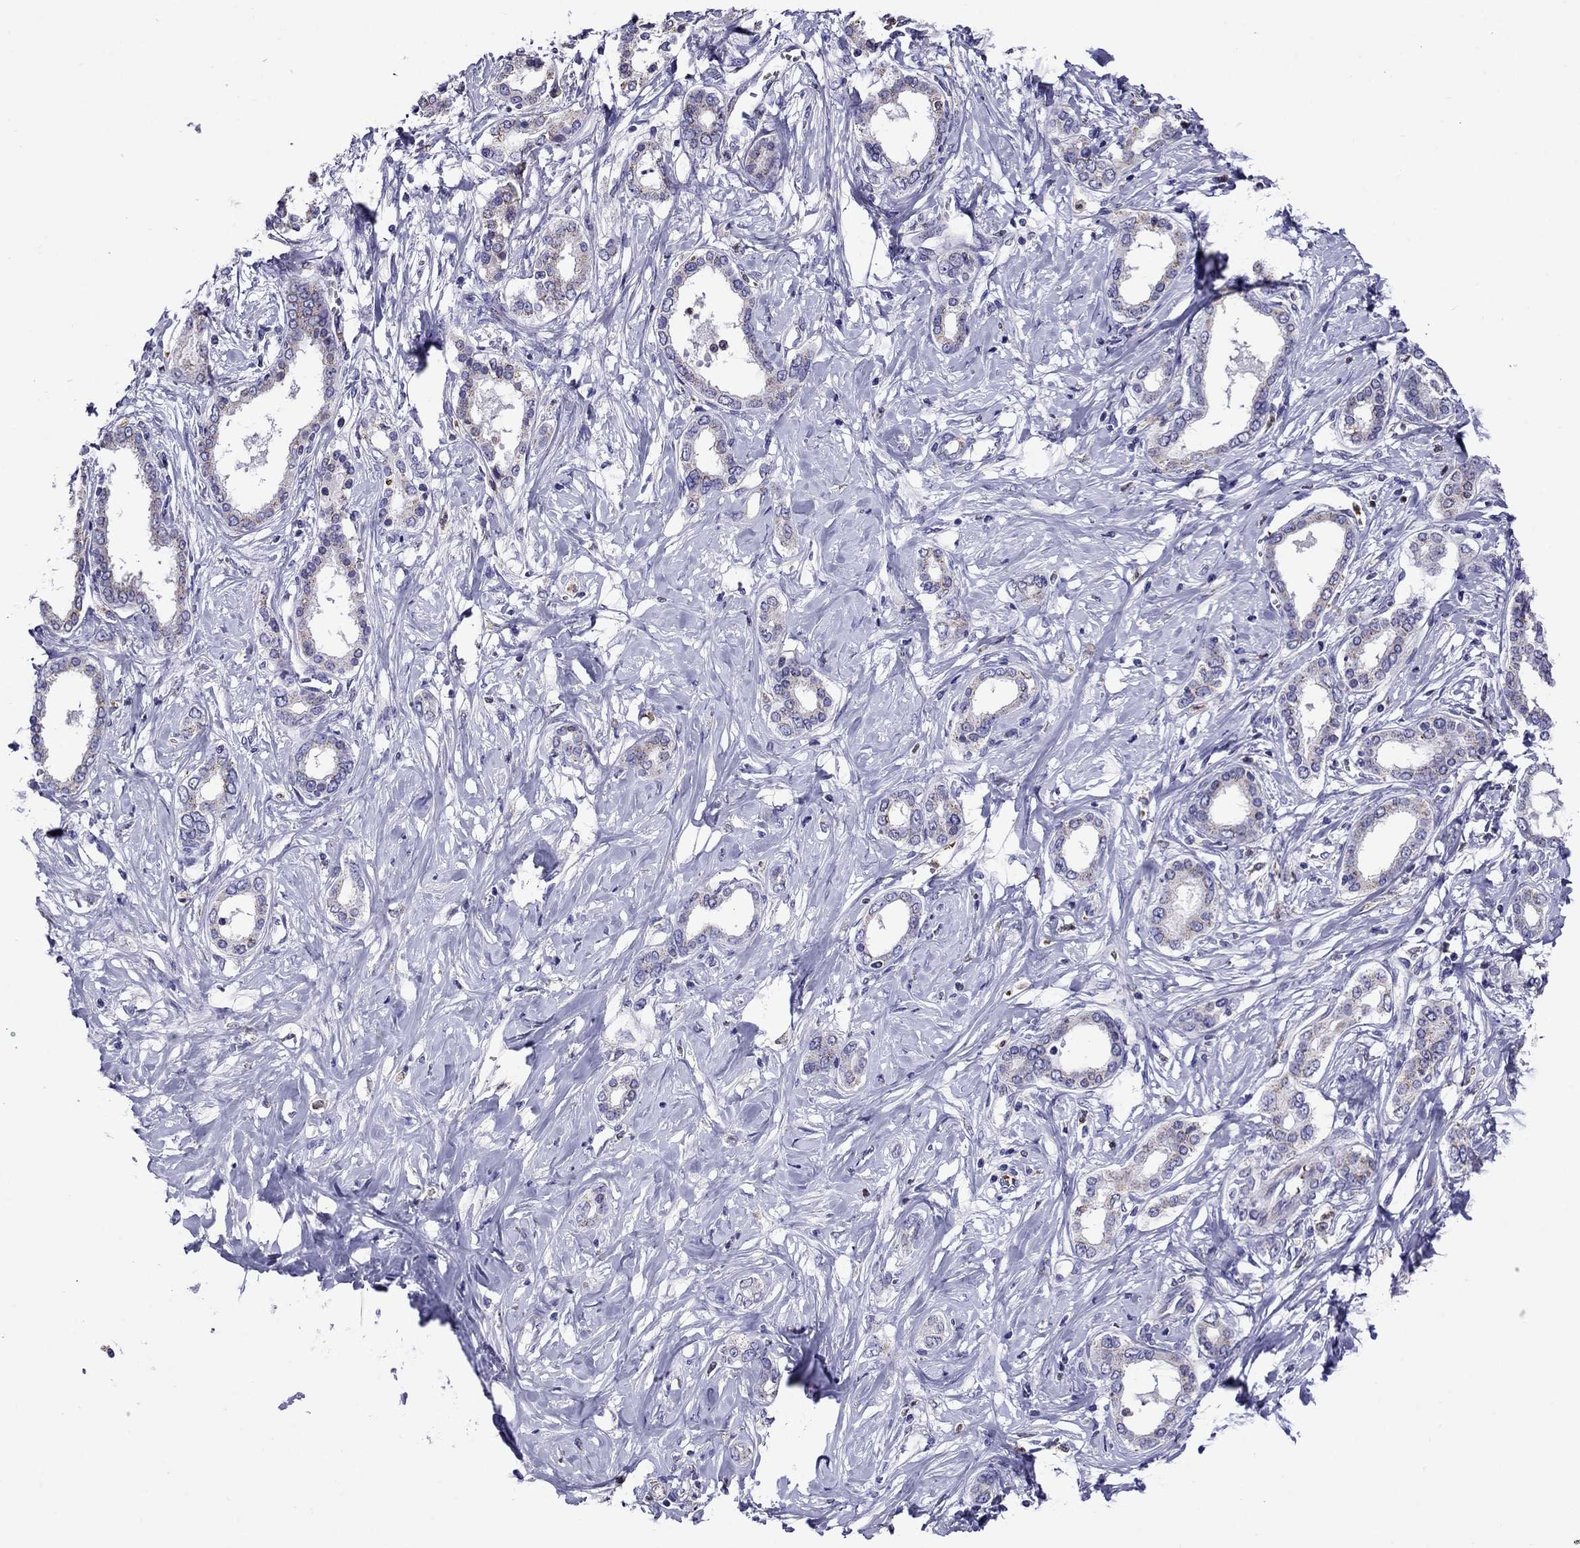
{"staining": {"intensity": "weak", "quantity": "<25%", "location": "cytoplasmic/membranous"}, "tissue": "liver cancer", "cell_type": "Tumor cells", "image_type": "cancer", "snomed": [{"axis": "morphology", "description": "Cholangiocarcinoma"}, {"axis": "topography", "description": "Liver"}], "caption": "A histopathology image of cholangiocarcinoma (liver) stained for a protein reveals no brown staining in tumor cells.", "gene": "SCG2", "patient": {"sex": "female", "age": 47}}